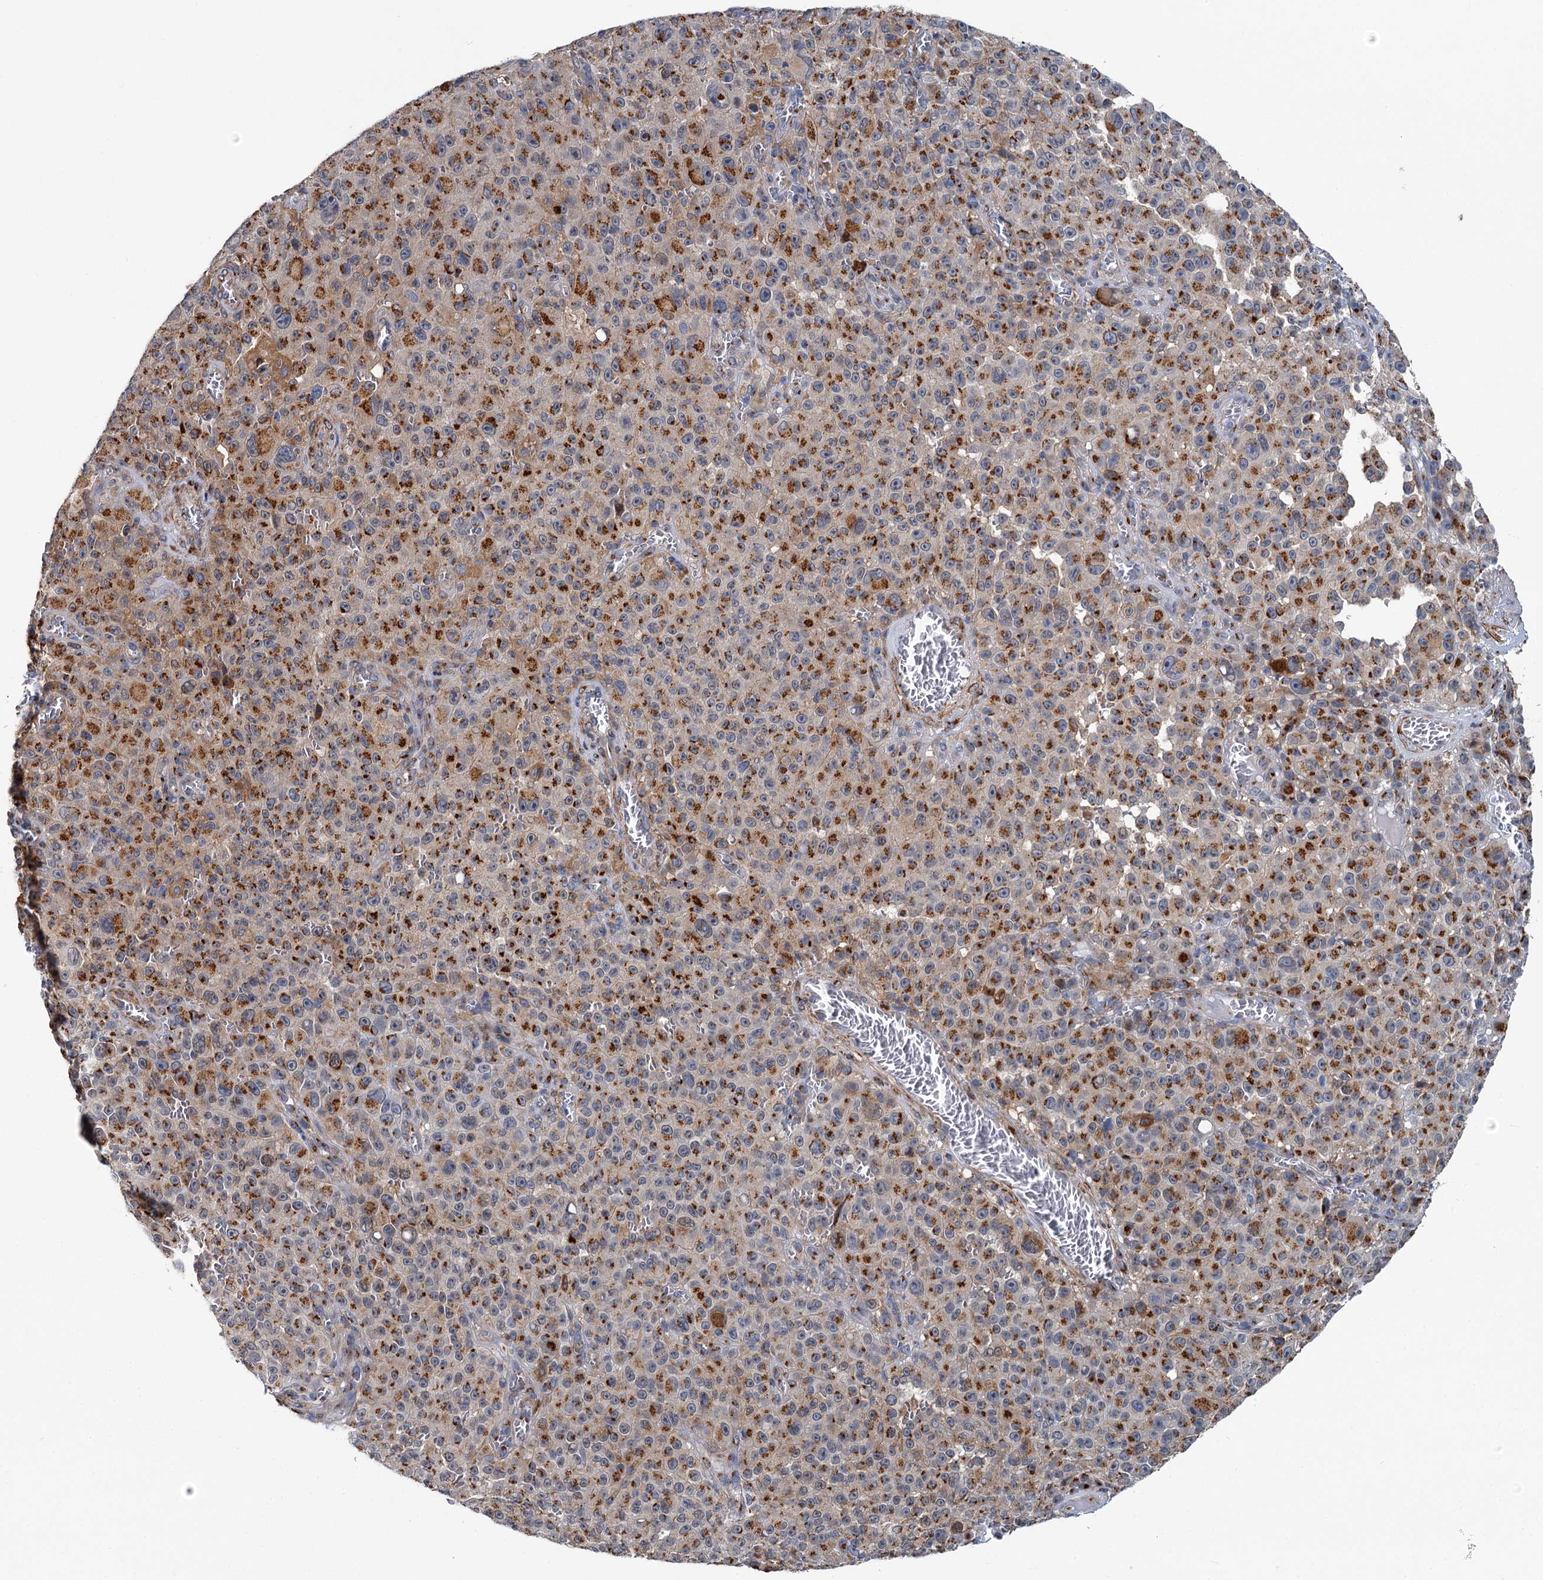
{"staining": {"intensity": "strong", "quantity": ">75%", "location": "cytoplasmic/membranous"}, "tissue": "melanoma", "cell_type": "Tumor cells", "image_type": "cancer", "snomed": [{"axis": "morphology", "description": "Malignant melanoma, NOS"}, {"axis": "topography", "description": "Skin"}], "caption": "Immunohistochemistry (DAB) staining of melanoma displays strong cytoplasmic/membranous protein positivity in approximately >75% of tumor cells. The staining was performed using DAB to visualize the protein expression in brown, while the nuclei were stained in blue with hematoxylin (Magnification: 20x).", "gene": "BET1L", "patient": {"sex": "female", "age": 82}}